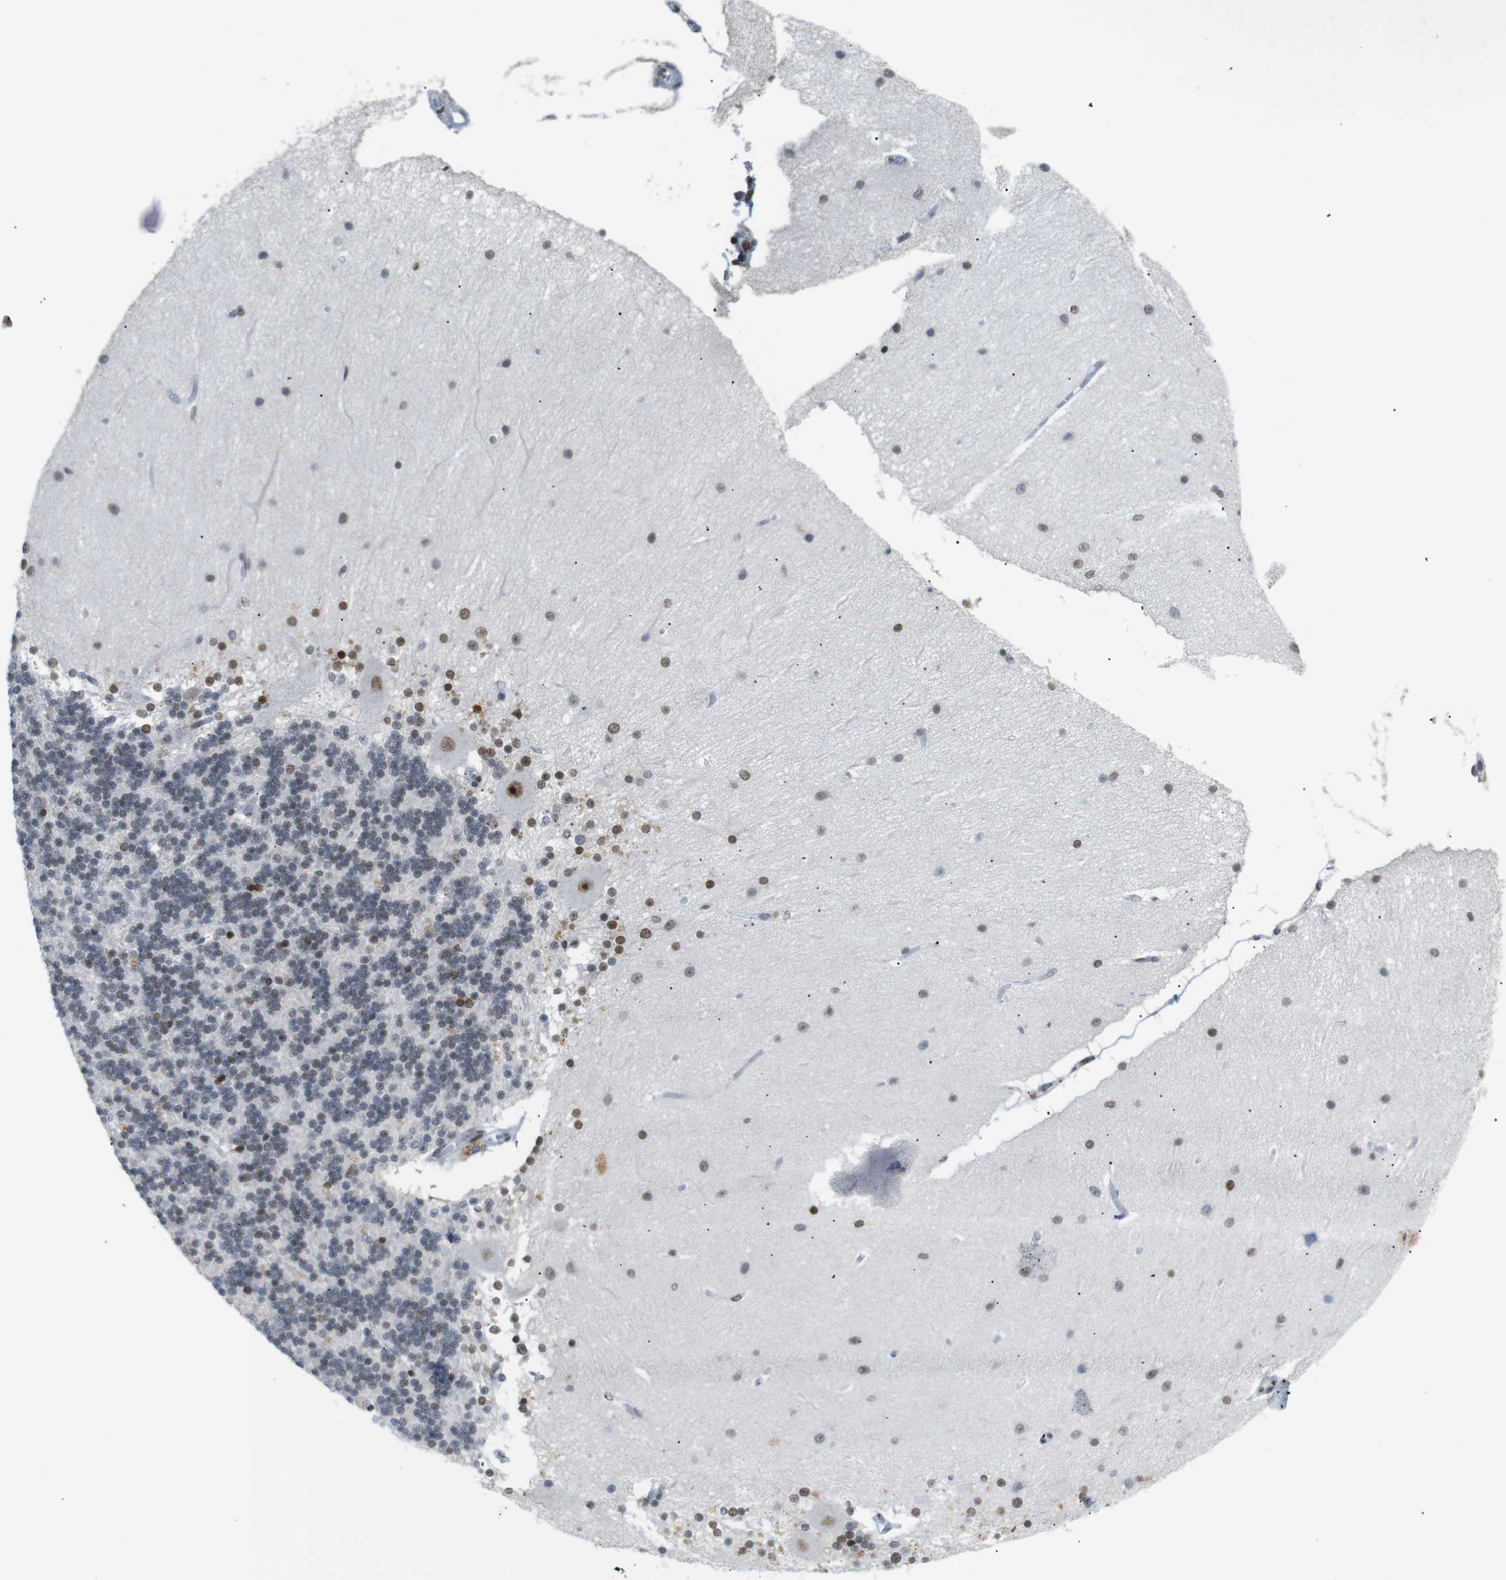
{"staining": {"intensity": "moderate", "quantity": "25%-75%", "location": "nuclear"}, "tissue": "cerebellum", "cell_type": "Cells in granular layer", "image_type": "normal", "snomed": [{"axis": "morphology", "description": "Normal tissue, NOS"}, {"axis": "topography", "description": "Cerebellum"}], "caption": "Protein staining of normal cerebellum demonstrates moderate nuclear positivity in about 25%-75% of cells in granular layer. (DAB IHC with brightfield microscopy, high magnification).", "gene": "RIOX2", "patient": {"sex": "female", "age": 54}}